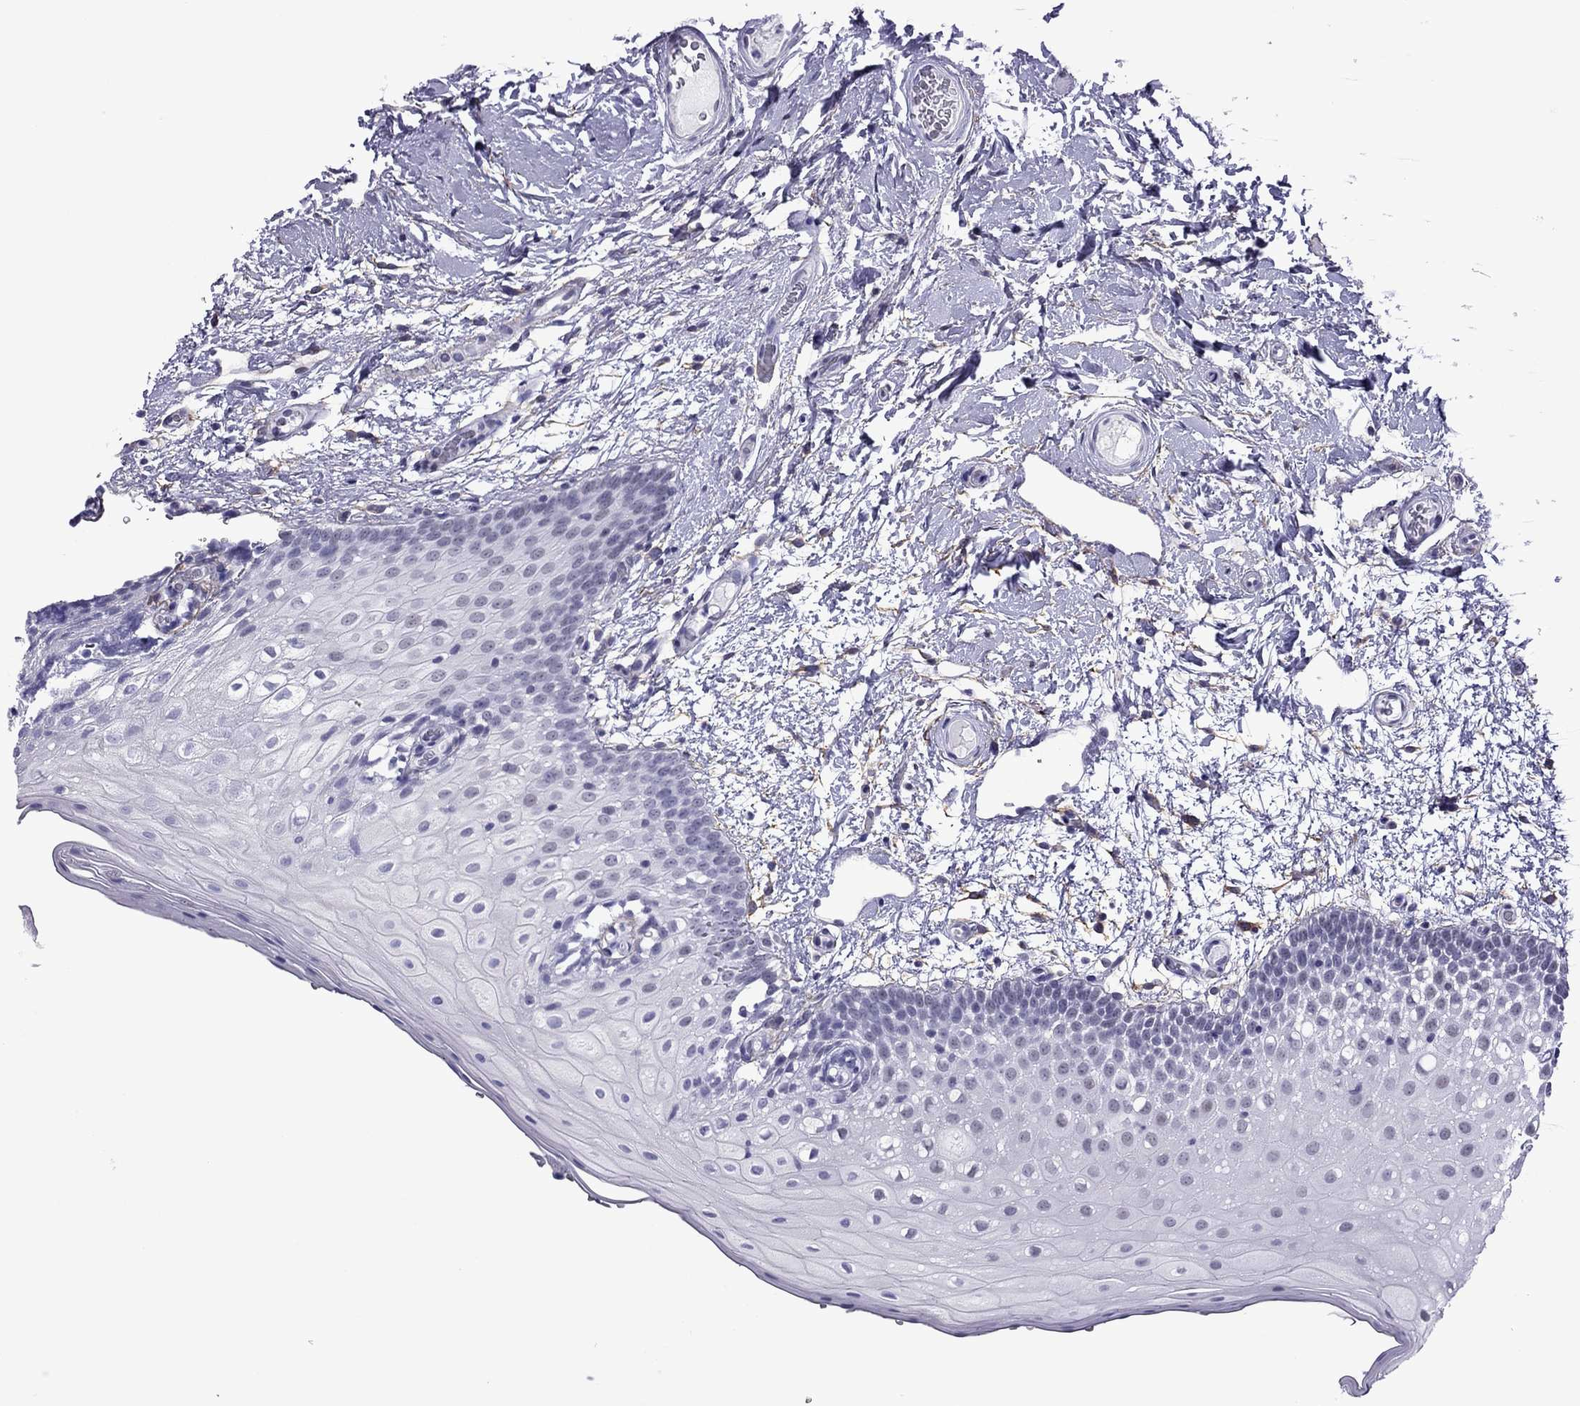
{"staining": {"intensity": "negative", "quantity": "none", "location": "none"}, "tissue": "oral mucosa", "cell_type": "Squamous epithelial cells", "image_type": "normal", "snomed": [{"axis": "morphology", "description": "Normal tissue, NOS"}, {"axis": "morphology", "description": "Squamous cell carcinoma, NOS"}, {"axis": "topography", "description": "Oral tissue"}, {"axis": "topography", "description": "Head-Neck"}], "caption": "Immunohistochemical staining of normal human oral mucosa exhibits no significant staining in squamous epithelial cells.", "gene": "ZNF646", "patient": {"sex": "male", "age": 69}}